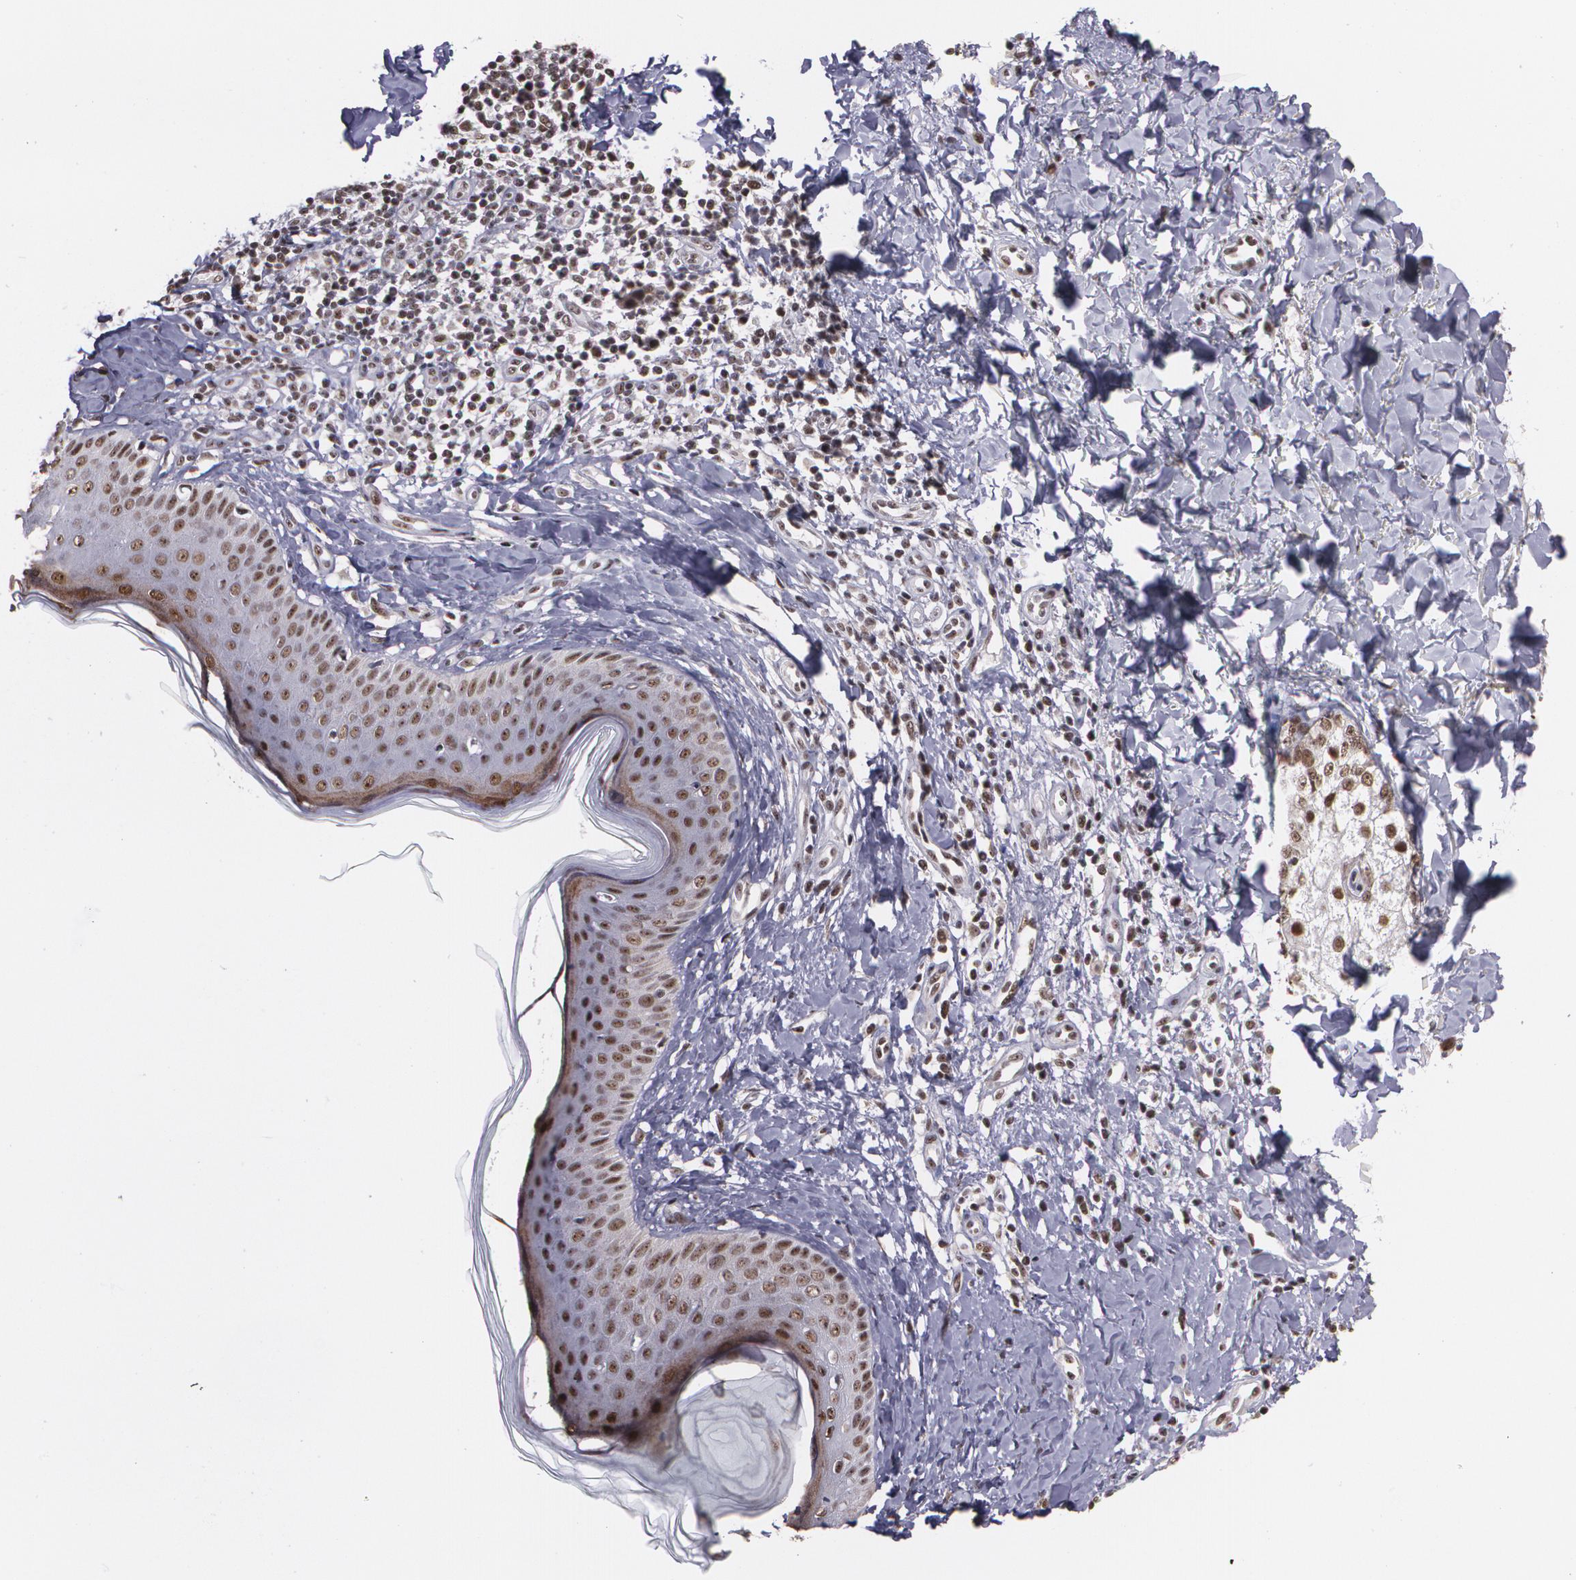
{"staining": {"intensity": "weak", "quantity": ">75%", "location": "cytoplasmic/membranous,nuclear"}, "tissue": "melanoma", "cell_type": "Tumor cells", "image_type": "cancer", "snomed": [{"axis": "morphology", "description": "Malignant melanoma, NOS"}, {"axis": "topography", "description": "Skin"}], "caption": "Malignant melanoma was stained to show a protein in brown. There is low levels of weak cytoplasmic/membranous and nuclear expression in approximately >75% of tumor cells. The staining is performed using DAB (3,3'-diaminobenzidine) brown chromogen to label protein expression. The nuclei are counter-stained blue using hematoxylin.", "gene": "C6orf15", "patient": {"sex": "male", "age": 23}}